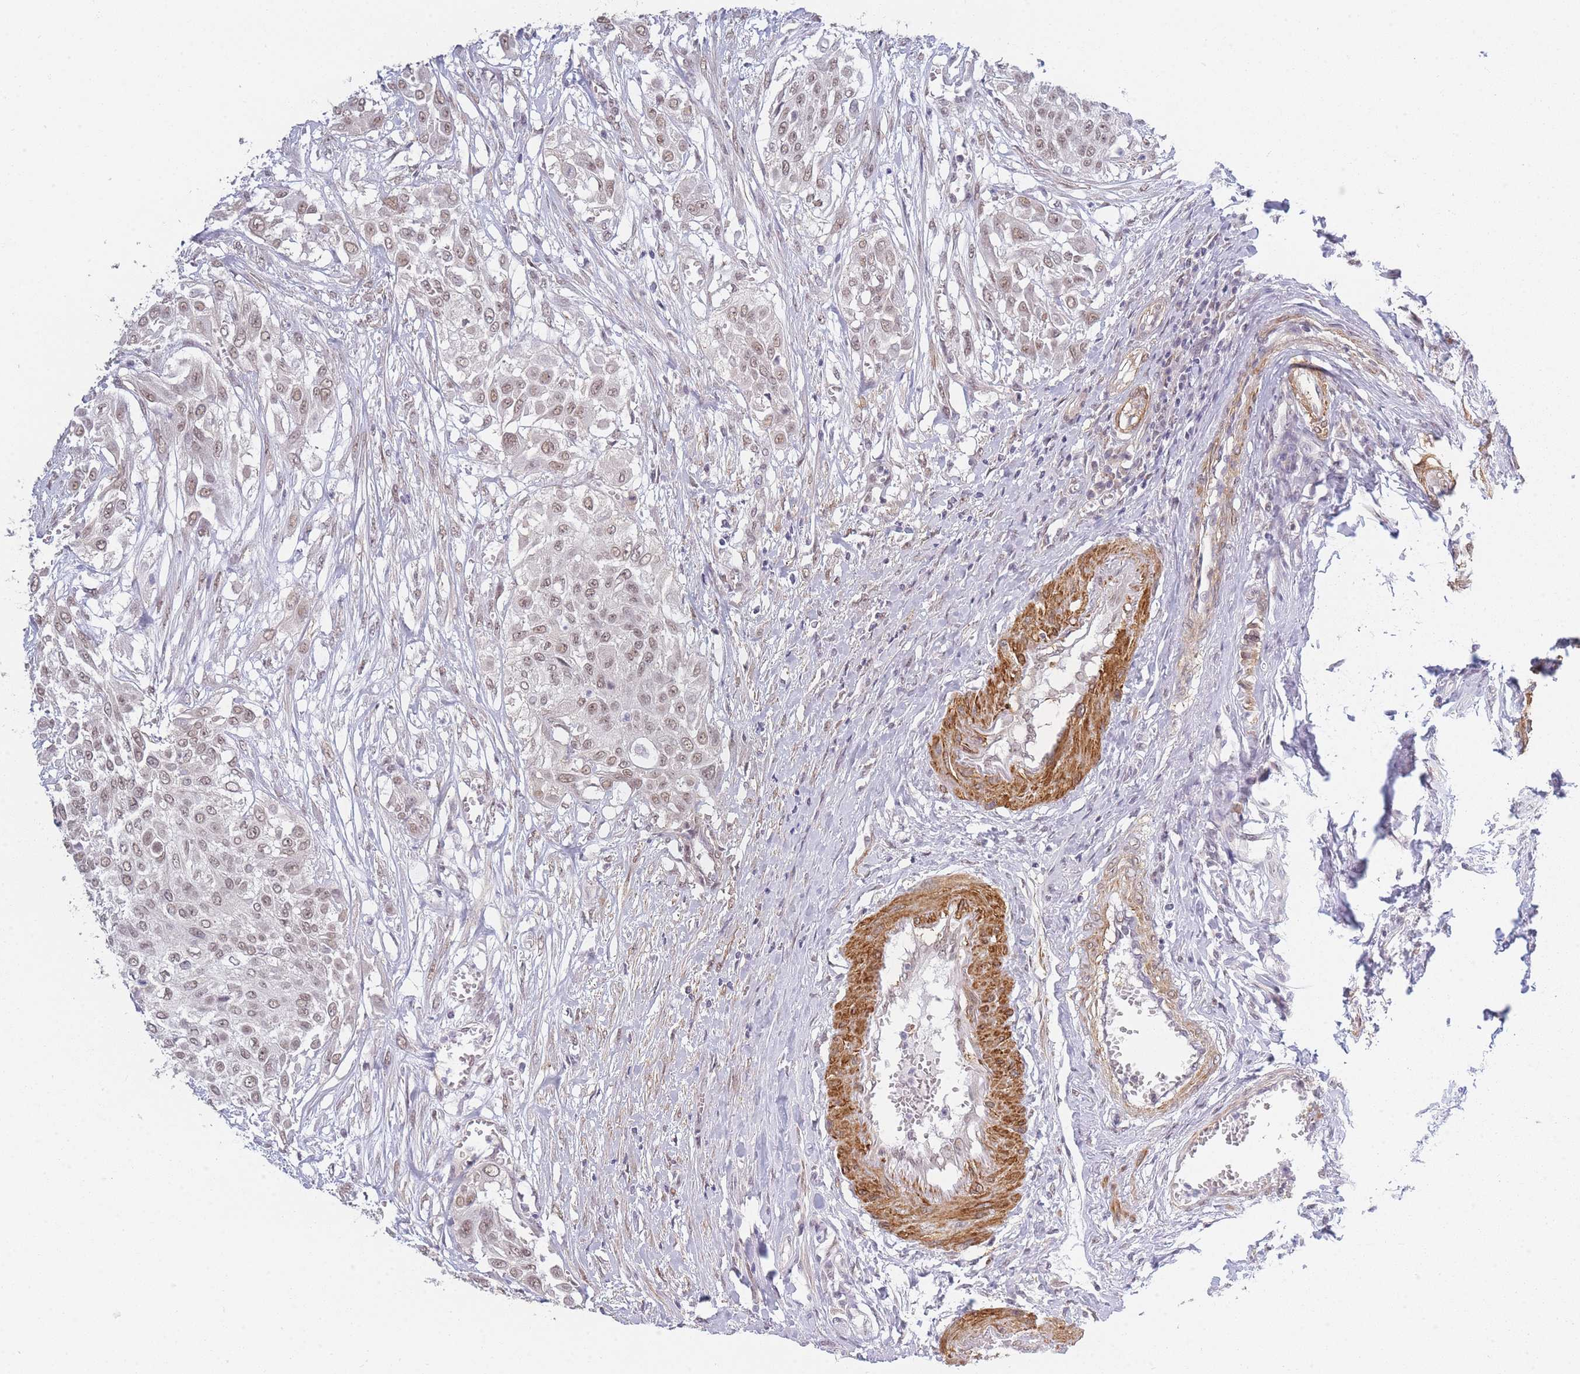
{"staining": {"intensity": "moderate", "quantity": ">75%", "location": "nuclear"}, "tissue": "urothelial cancer", "cell_type": "Tumor cells", "image_type": "cancer", "snomed": [{"axis": "morphology", "description": "Urothelial carcinoma, High grade"}, {"axis": "topography", "description": "Urinary bladder"}], "caption": "Tumor cells display moderate nuclear staining in approximately >75% of cells in urothelial cancer.", "gene": "SIN3B", "patient": {"sex": "male", "age": 57}}